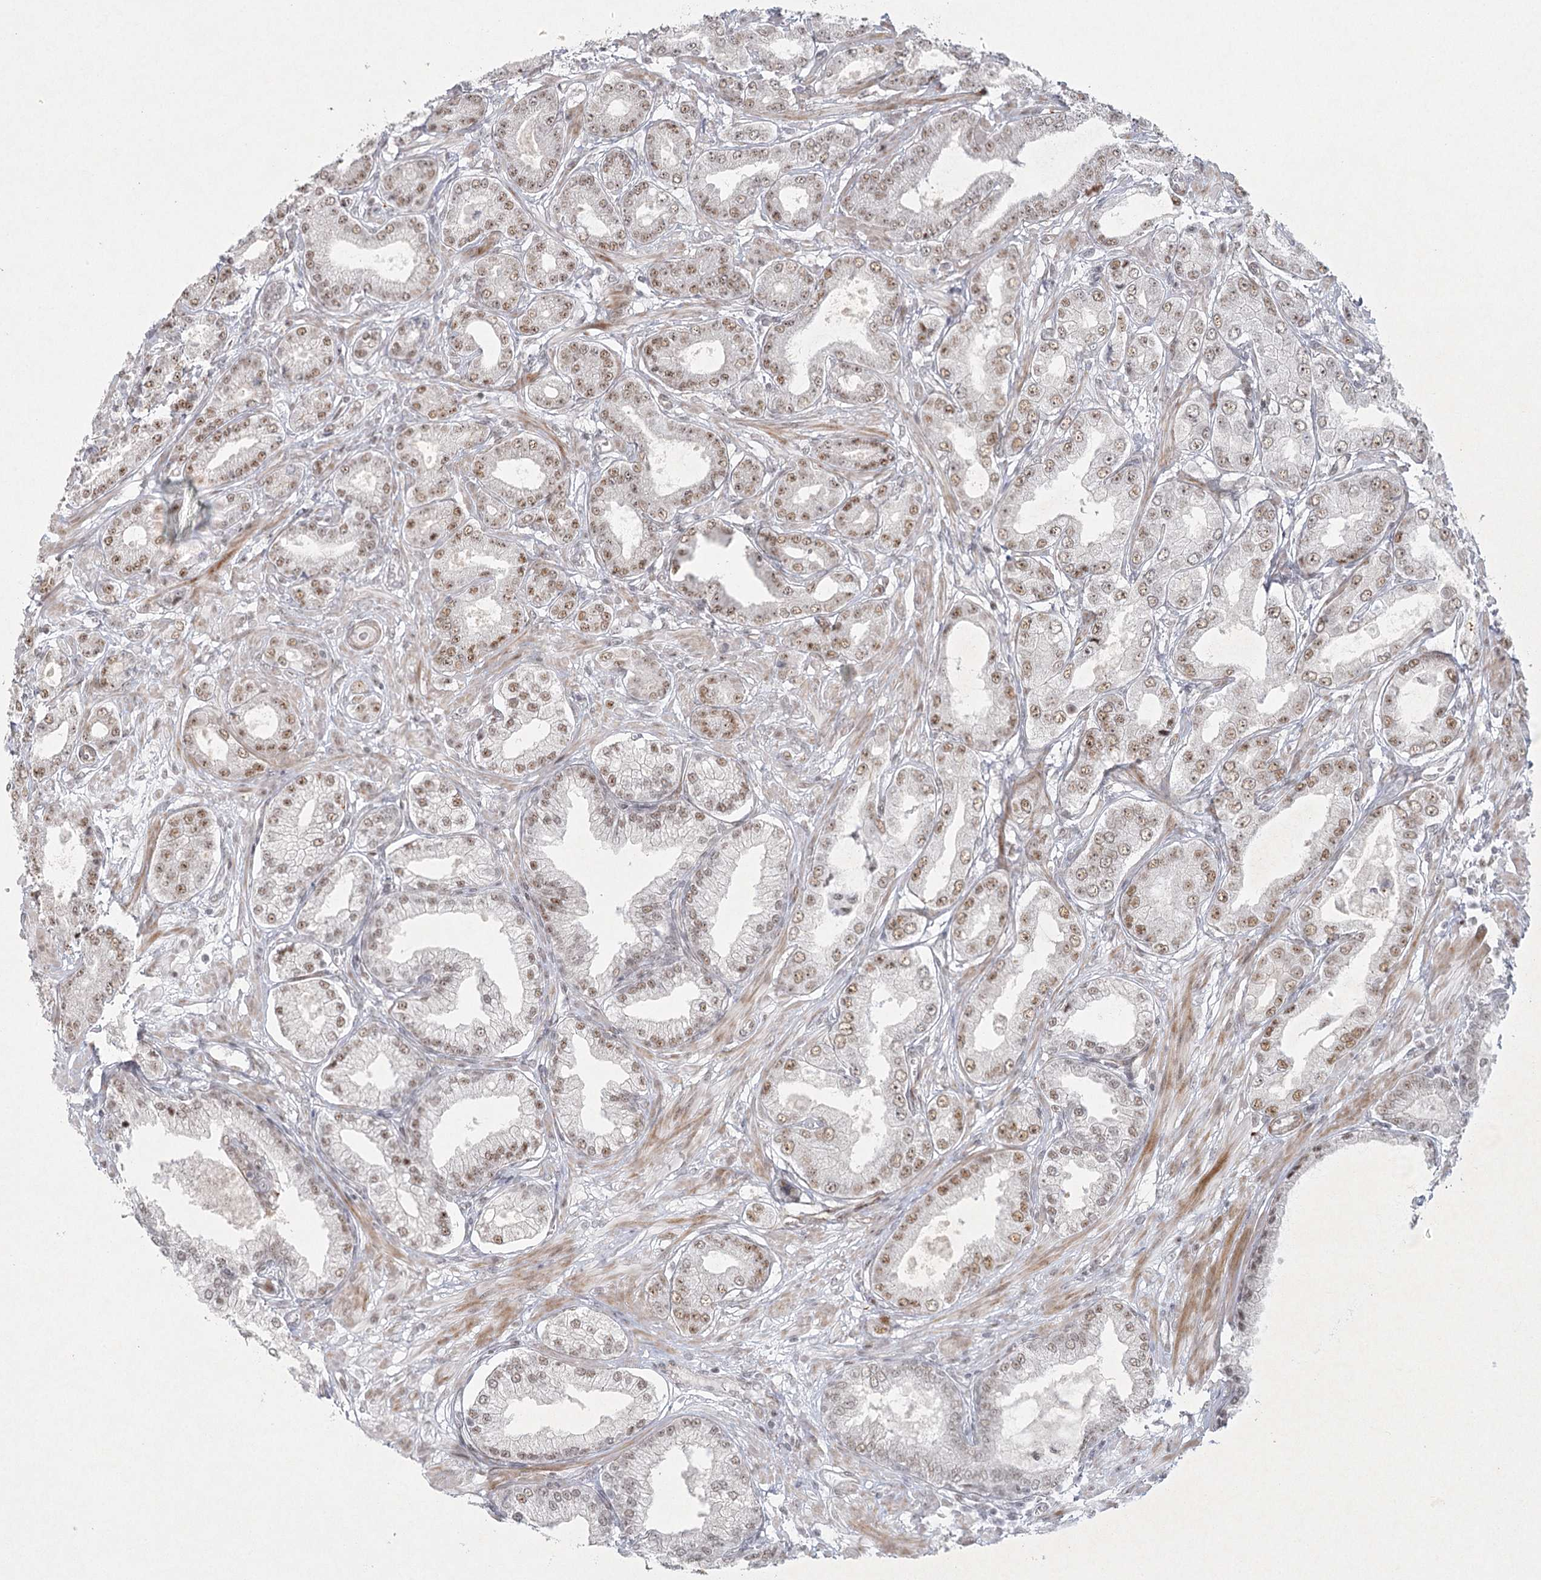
{"staining": {"intensity": "moderate", "quantity": ">75%", "location": "nuclear"}, "tissue": "prostate cancer", "cell_type": "Tumor cells", "image_type": "cancer", "snomed": [{"axis": "morphology", "description": "Adenocarcinoma, Low grade"}, {"axis": "topography", "description": "Prostate"}], "caption": "Adenocarcinoma (low-grade) (prostate) was stained to show a protein in brown. There is medium levels of moderate nuclear staining in about >75% of tumor cells. (Brightfield microscopy of DAB IHC at high magnification).", "gene": "U2SURP", "patient": {"sex": "male", "age": 63}}